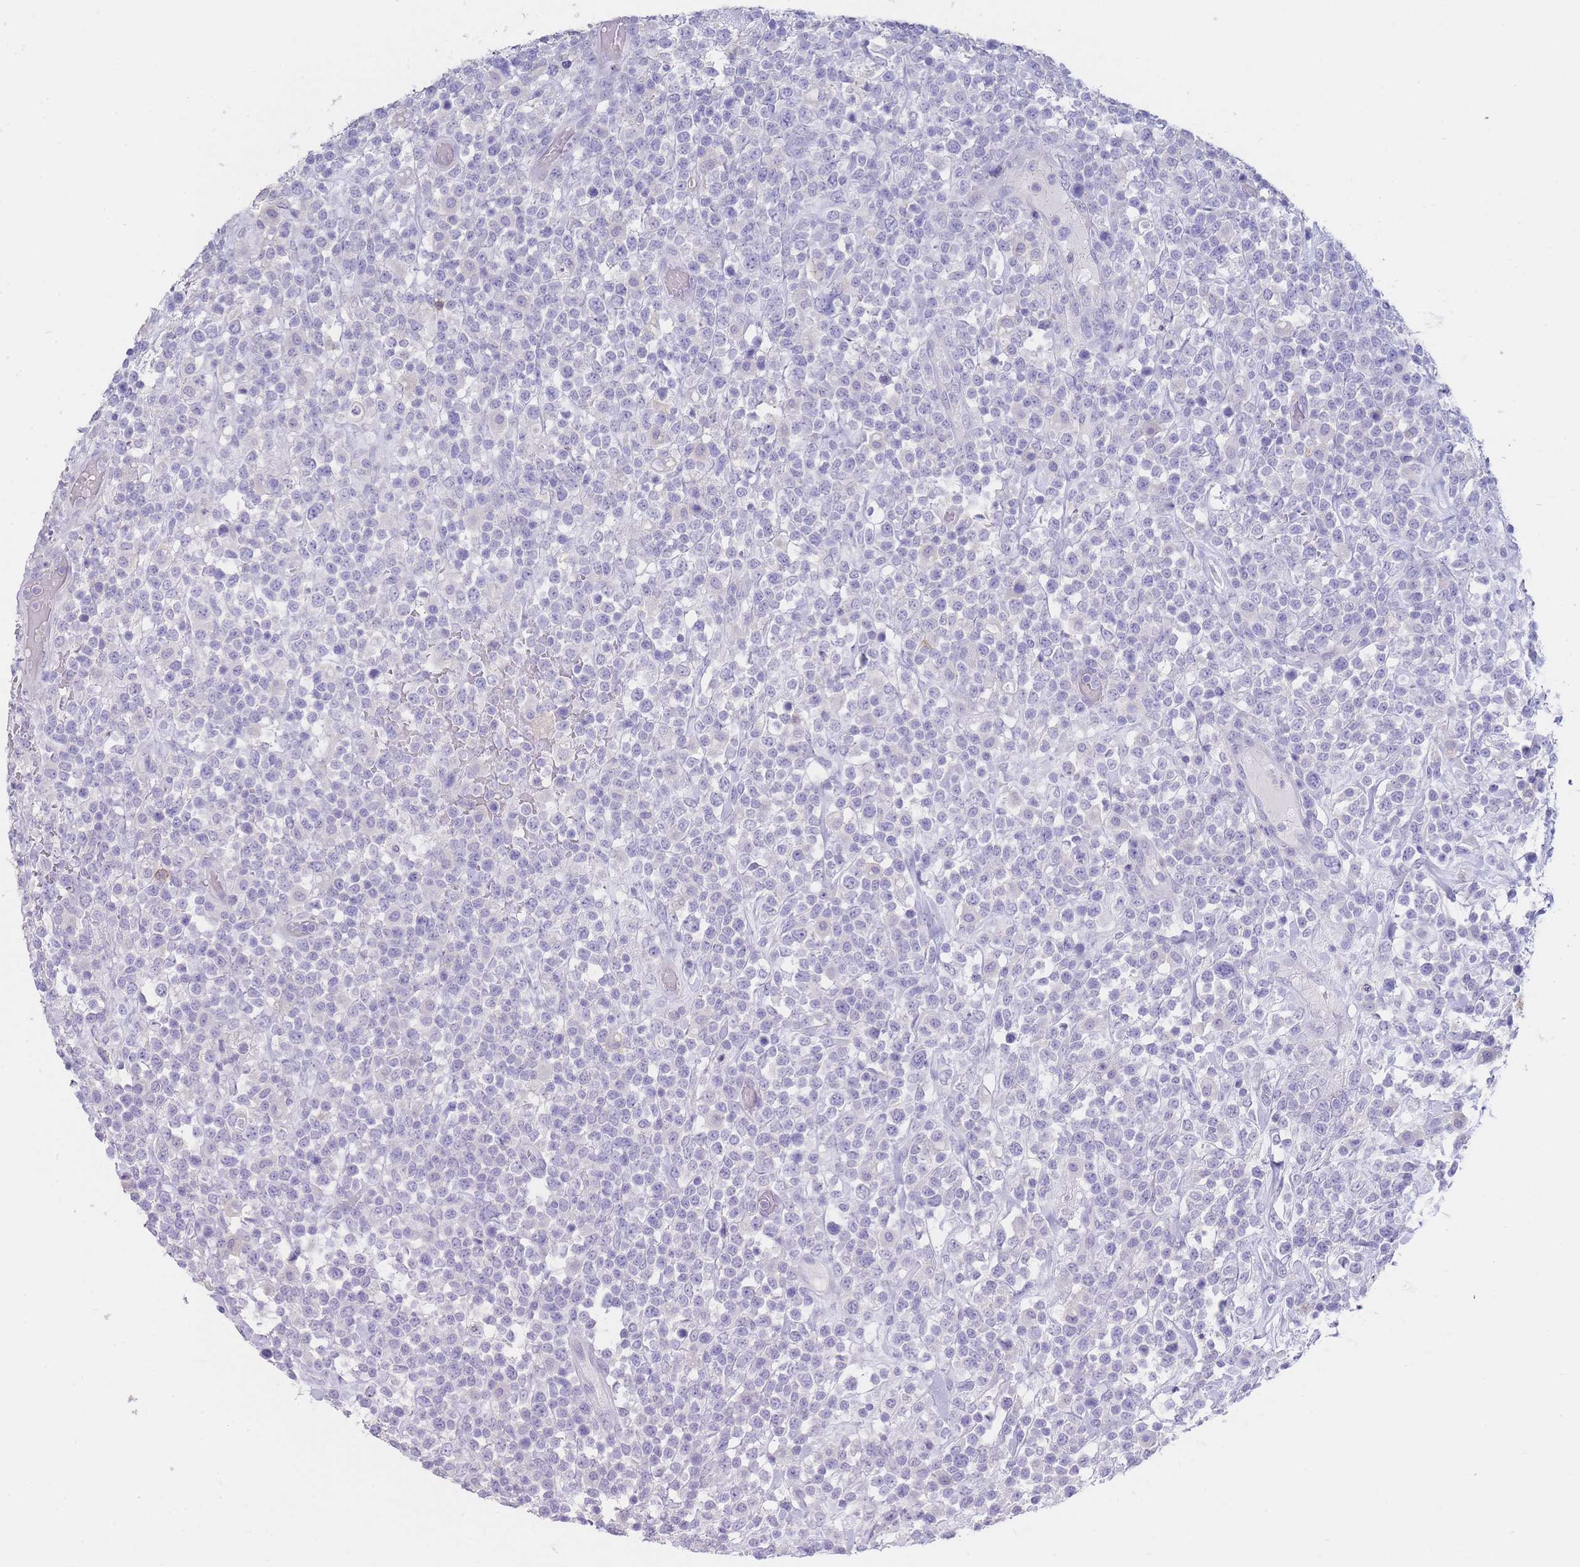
{"staining": {"intensity": "negative", "quantity": "none", "location": "none"}, "tissue": "lymphoma", "cell_type": "Tumor cells", "image_type": "cancer", "snomed": [{"axis": "morphology", "description": "Malignant lymphoma, non-Hodgkin's type, High grade"}, {"axis": "topography", "description": "Colon"}], "caption": "Tumor cells are negative for brown protein staining in high-grade malignant lymphoma, non-Hodgkin's type.", "gene": "CD37", "patient": {"sex": "female", "age": 53}}